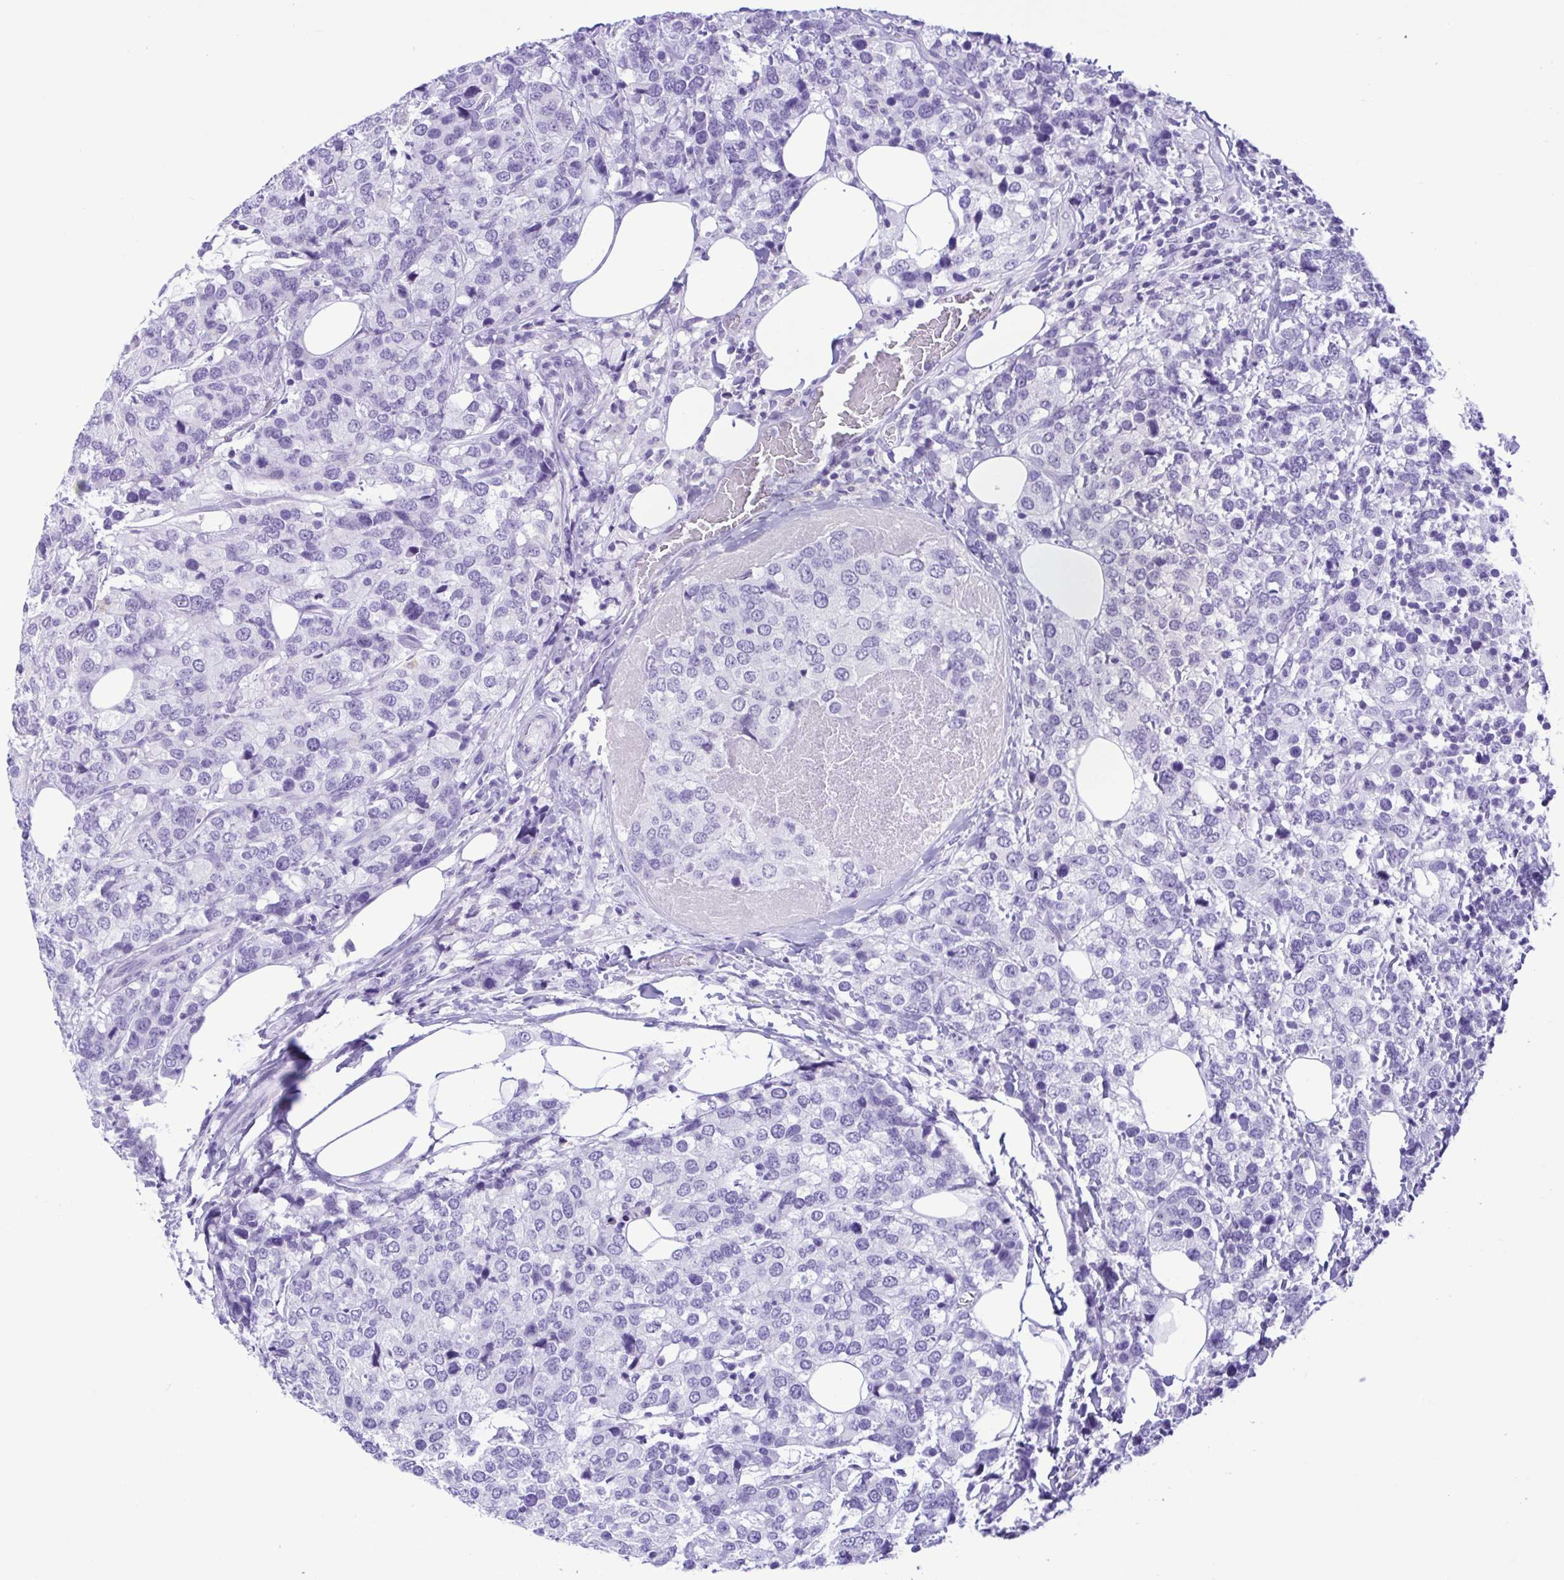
{"staining": {"intensity": "negative", "quantity": "none", "location": "none"}, "tissue": "breast cancer", "cell_type": "Tumor cells", "image_type": "cancer", "snomed": [{"axis": "morphology", "description": "Lobular carcinoma"}, {"axis": "topography", "description": "Breast"}], "caption": "High power microscopy image of an immunohistochemistry photomicrograph of breast lobular carcinoma, revealing no significant expression in tumor cells.", "gene": "SPATA16", "patient": {"sex": "female", "age": 59}}